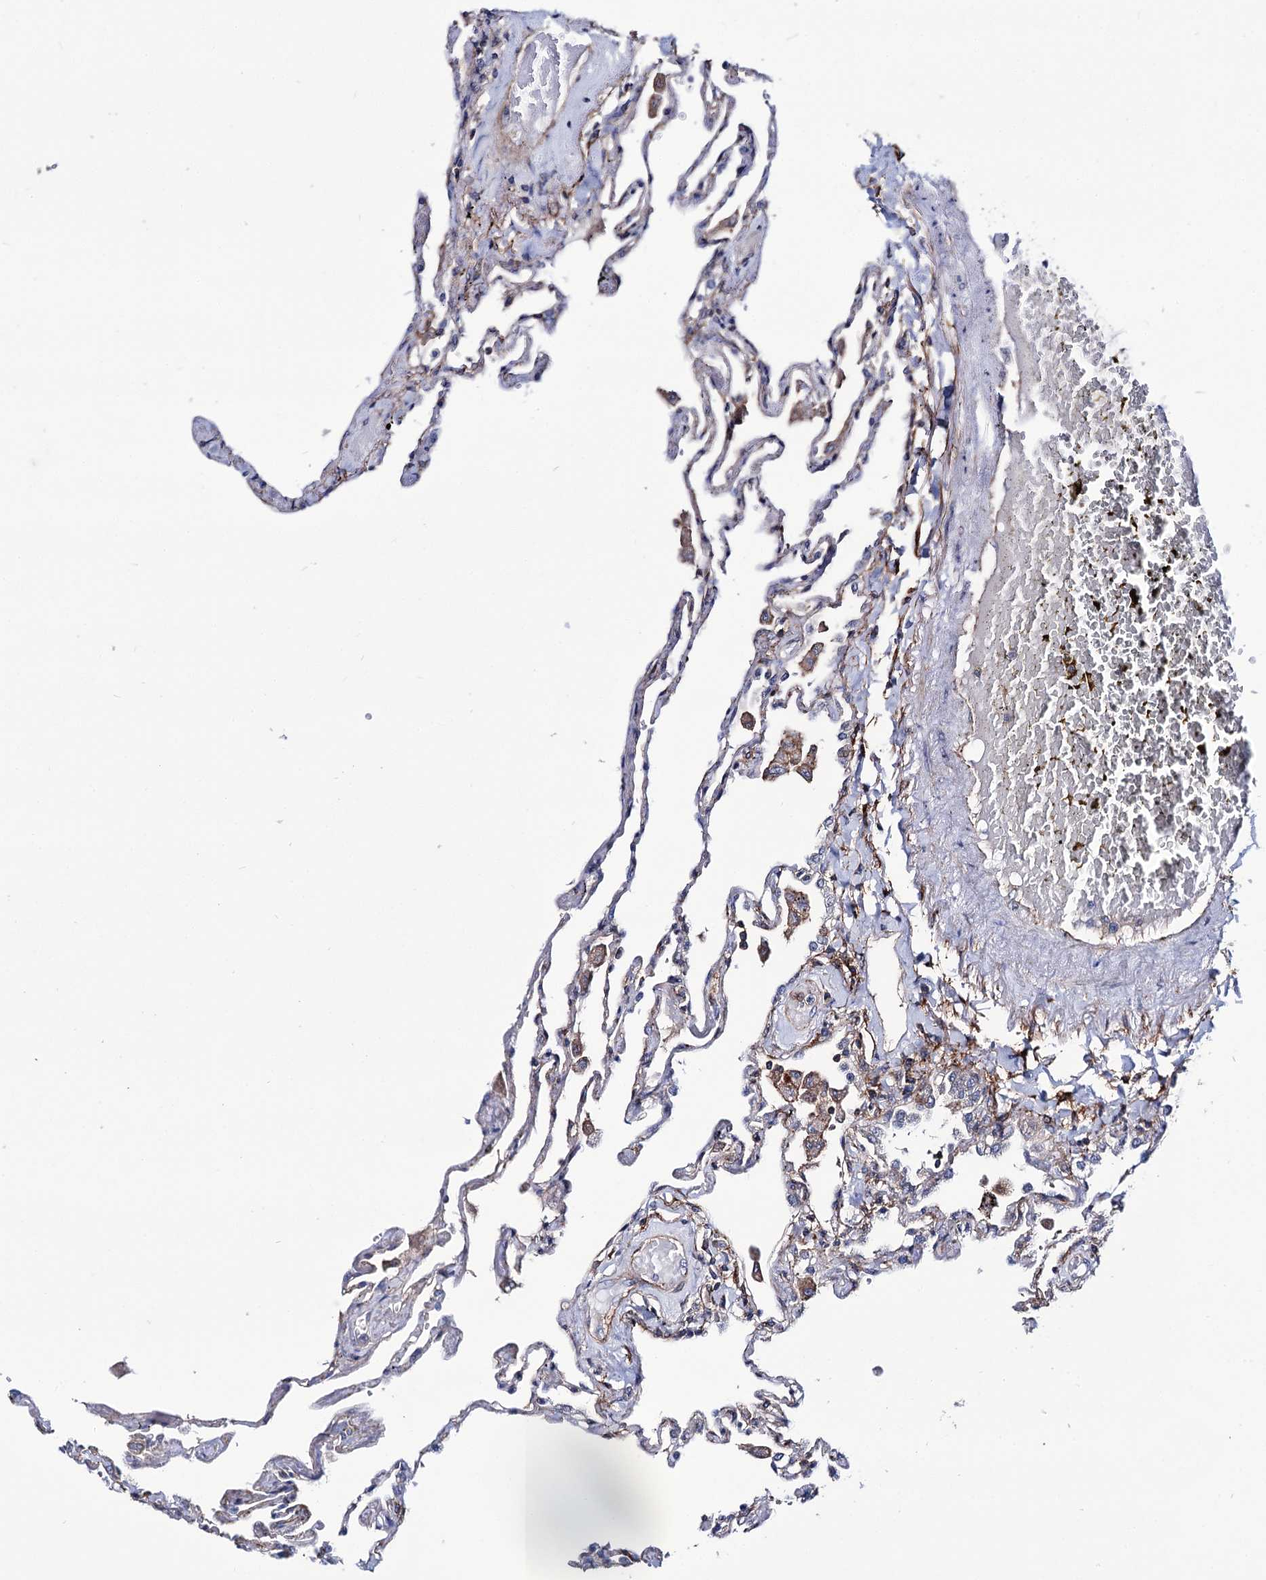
{"staining": {"intensity": "negative", "quantity": "none", "location": "none"}, "tissue": "lung", "cell_type": "Alveolar cells", "image_type": "normal", "snomed": [{"axis": "morphology", "description": "Normal tissue, NOS"}, {"axis": "topography", "description": "Lung"}], "caption": "Immunohistochemistry micrograph of benign lung: lung stained with DAB shows no significant protein expression in alveolar cells. (Brightfield microscopy of DAB (3,3'-diaminobenzidine) immunohistochemistry (IHC) at high magnification).", "gene": "DEF6", "patient": {"sex": "female", "age": 67}}